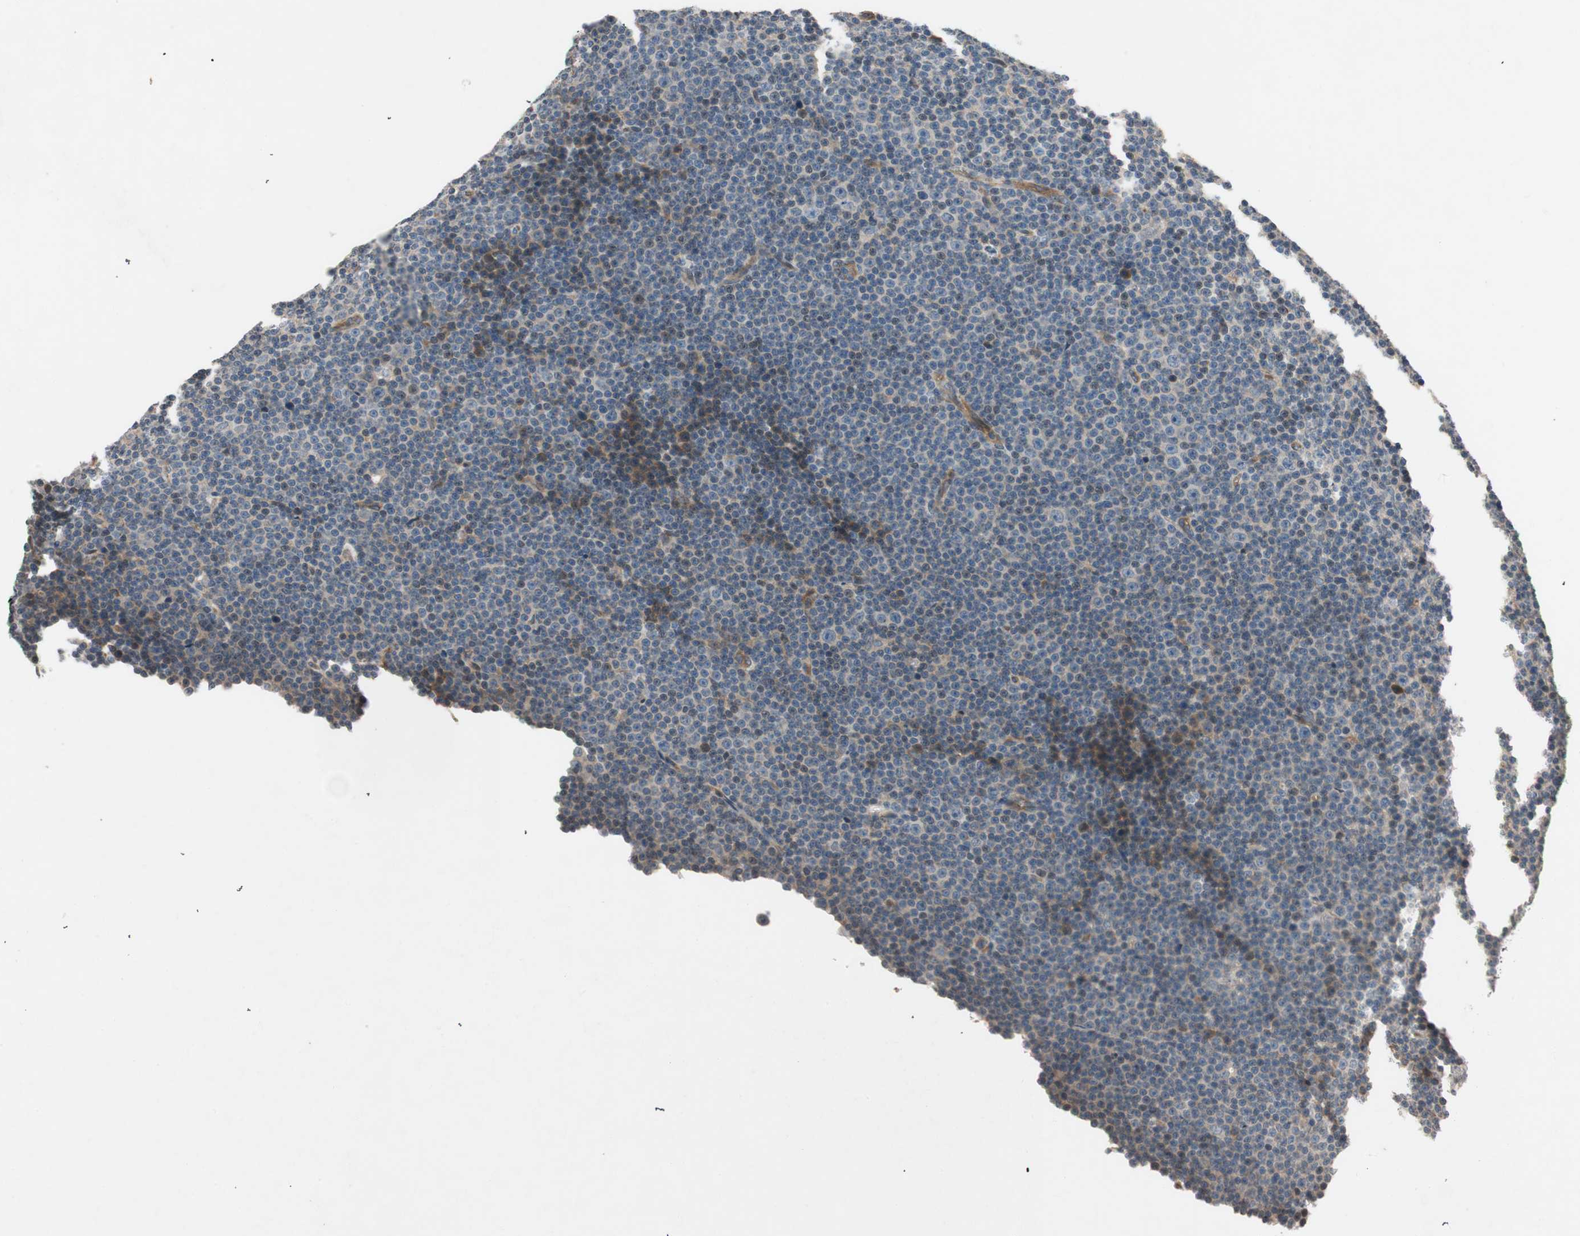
{"staining": {"intensity": "negative", "quantity": "none", "location": "none"}, "tissue": "lymphoma", "cell_type": "Tumor cells", "image_type": "cancer", "snomed": [{"axis": "morphology", "description": "Malignant lymphoma, non-Hodgkin's type, Low grade"}, {"axis": "topography", "description": "Lymph node"}], "caption": "This photomicrograph is of low-grade malignant lymphoma, non-Hodgkin's type stained with IHC to label a protein in brown with the nuclei are counter-stained blue. There is no expression in tumor cells. (DAB immunohistochemistry, high magnification).", "gene": "GCLM", "patient": {"sex": "female", "age": 67}}